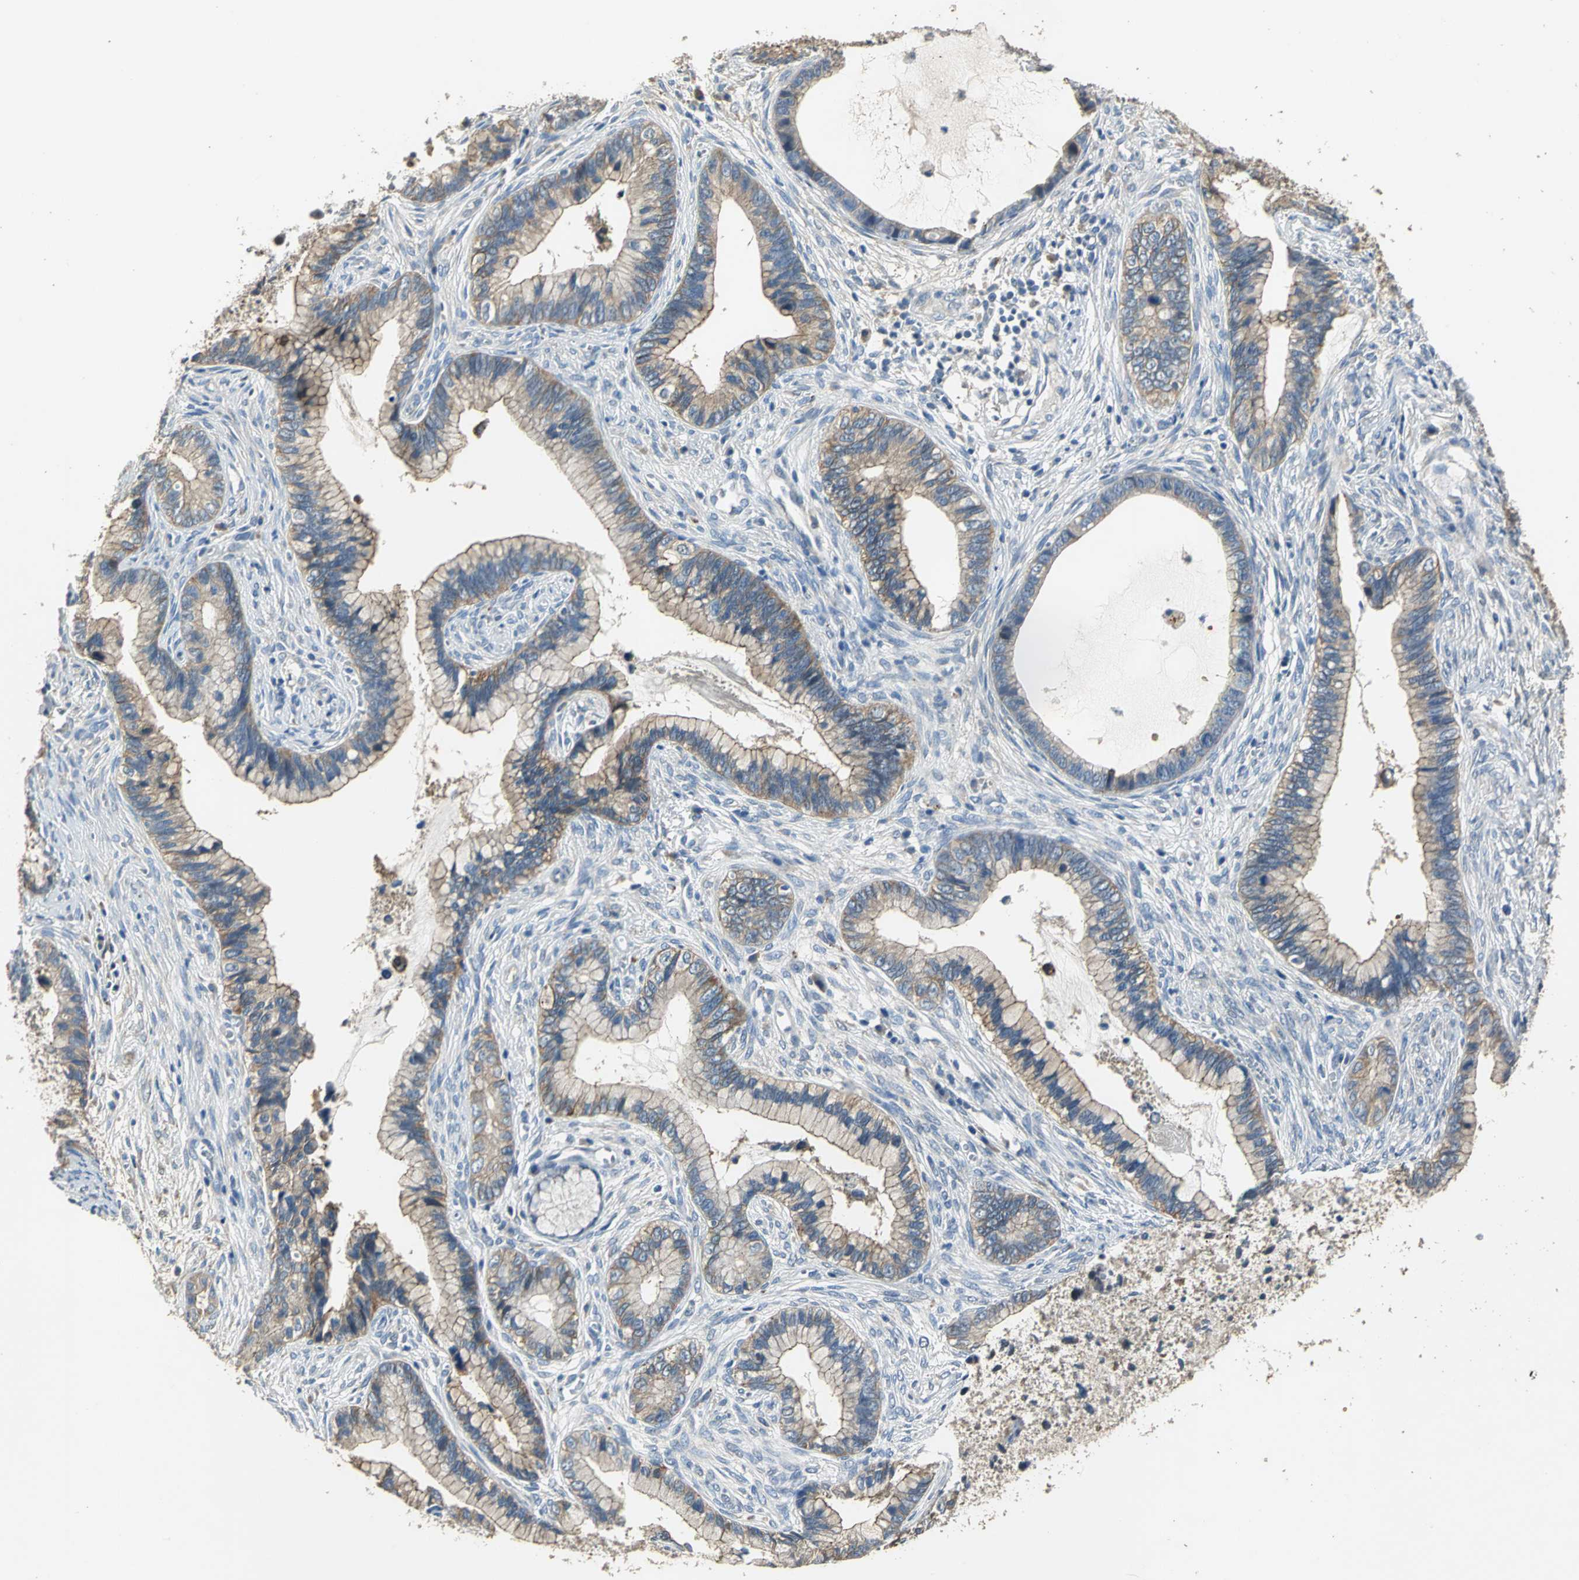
{"staining": {"intensity": "moderate", "quantity": ">75%", "location": "cytoplasmic/membranous"}, "tissue": "cervical cancer", "cell_type": "Tumor cells", "image_type": "cancer", "snomed": [{"axis": "morphology", "description": "Adenocarcinoma, NOS"}, {"axis": "topography", "description": "Cervix"}], "caption": "Immunohistochemical staining of cervical cancer (adenocarcinoma) reveals medium levels of moderate cytoplasmic/membranous protein positivity in about >75% of tumor cells. (DAB (3,3'-diaminobenzidine) = brown stain, brightfield microscopy at high magnification).", "gene": "OCLN", "patient": {"sex": "female", "age": 44}}